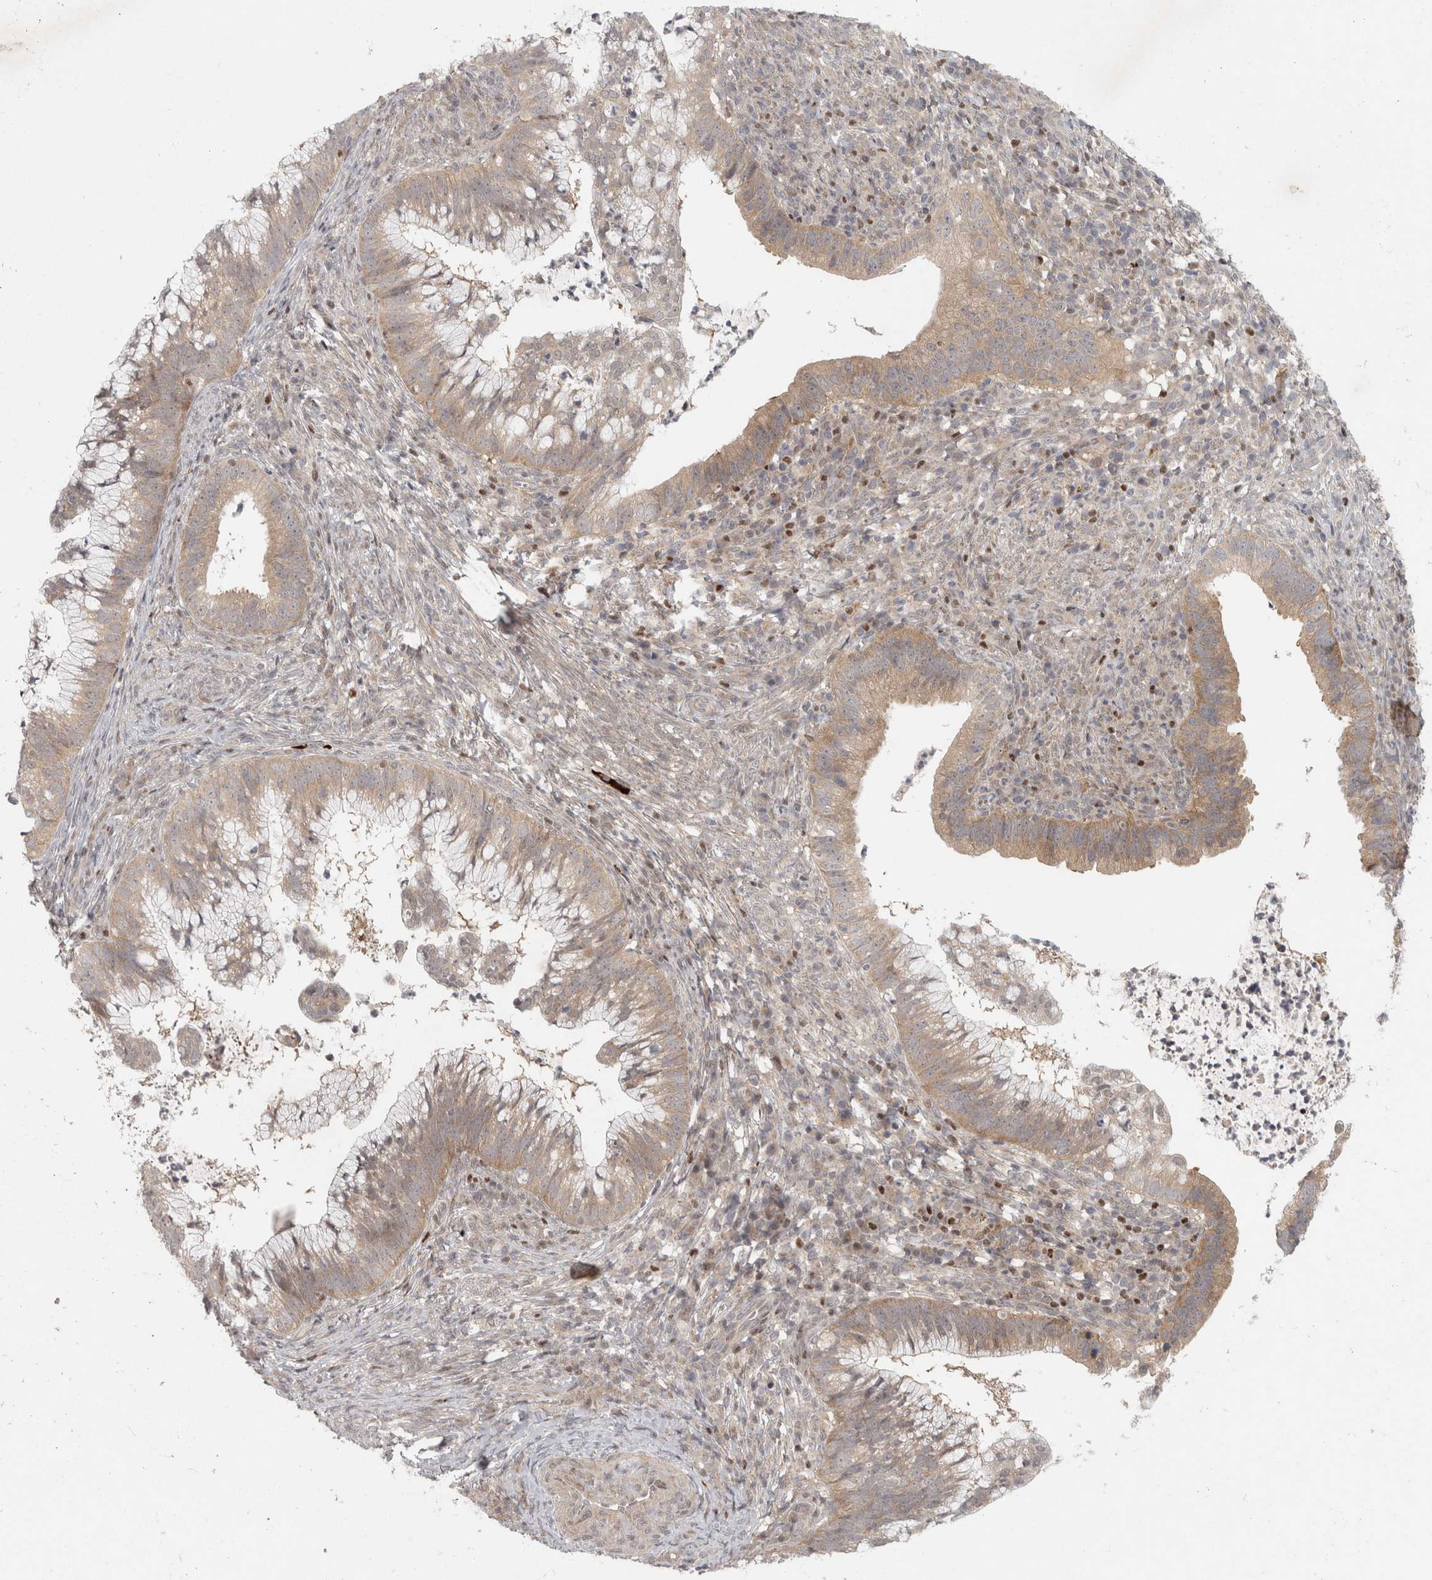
{"staining": {"intensity": "weak", "quantity": ">75%", "location": "cytoplasmic/membranous"}, "tissue": "cervical cancer", "cell_type": "Tumor cells", "image_type": "cancer", "snomed": [{"axis": "morphology", "description": "Adenocarcinoma, NOS"}, {"axis": "topography", "description": "Cervix"}], "caption": "This histopathology image shows immunohistochemistry staining of cervical adenocarcinoma, with low weak cytoplasmic/membranous expression in about >75% of tumor cells.", "gene": "KDM8", "patient": {"sex": "female", "age": 36}}